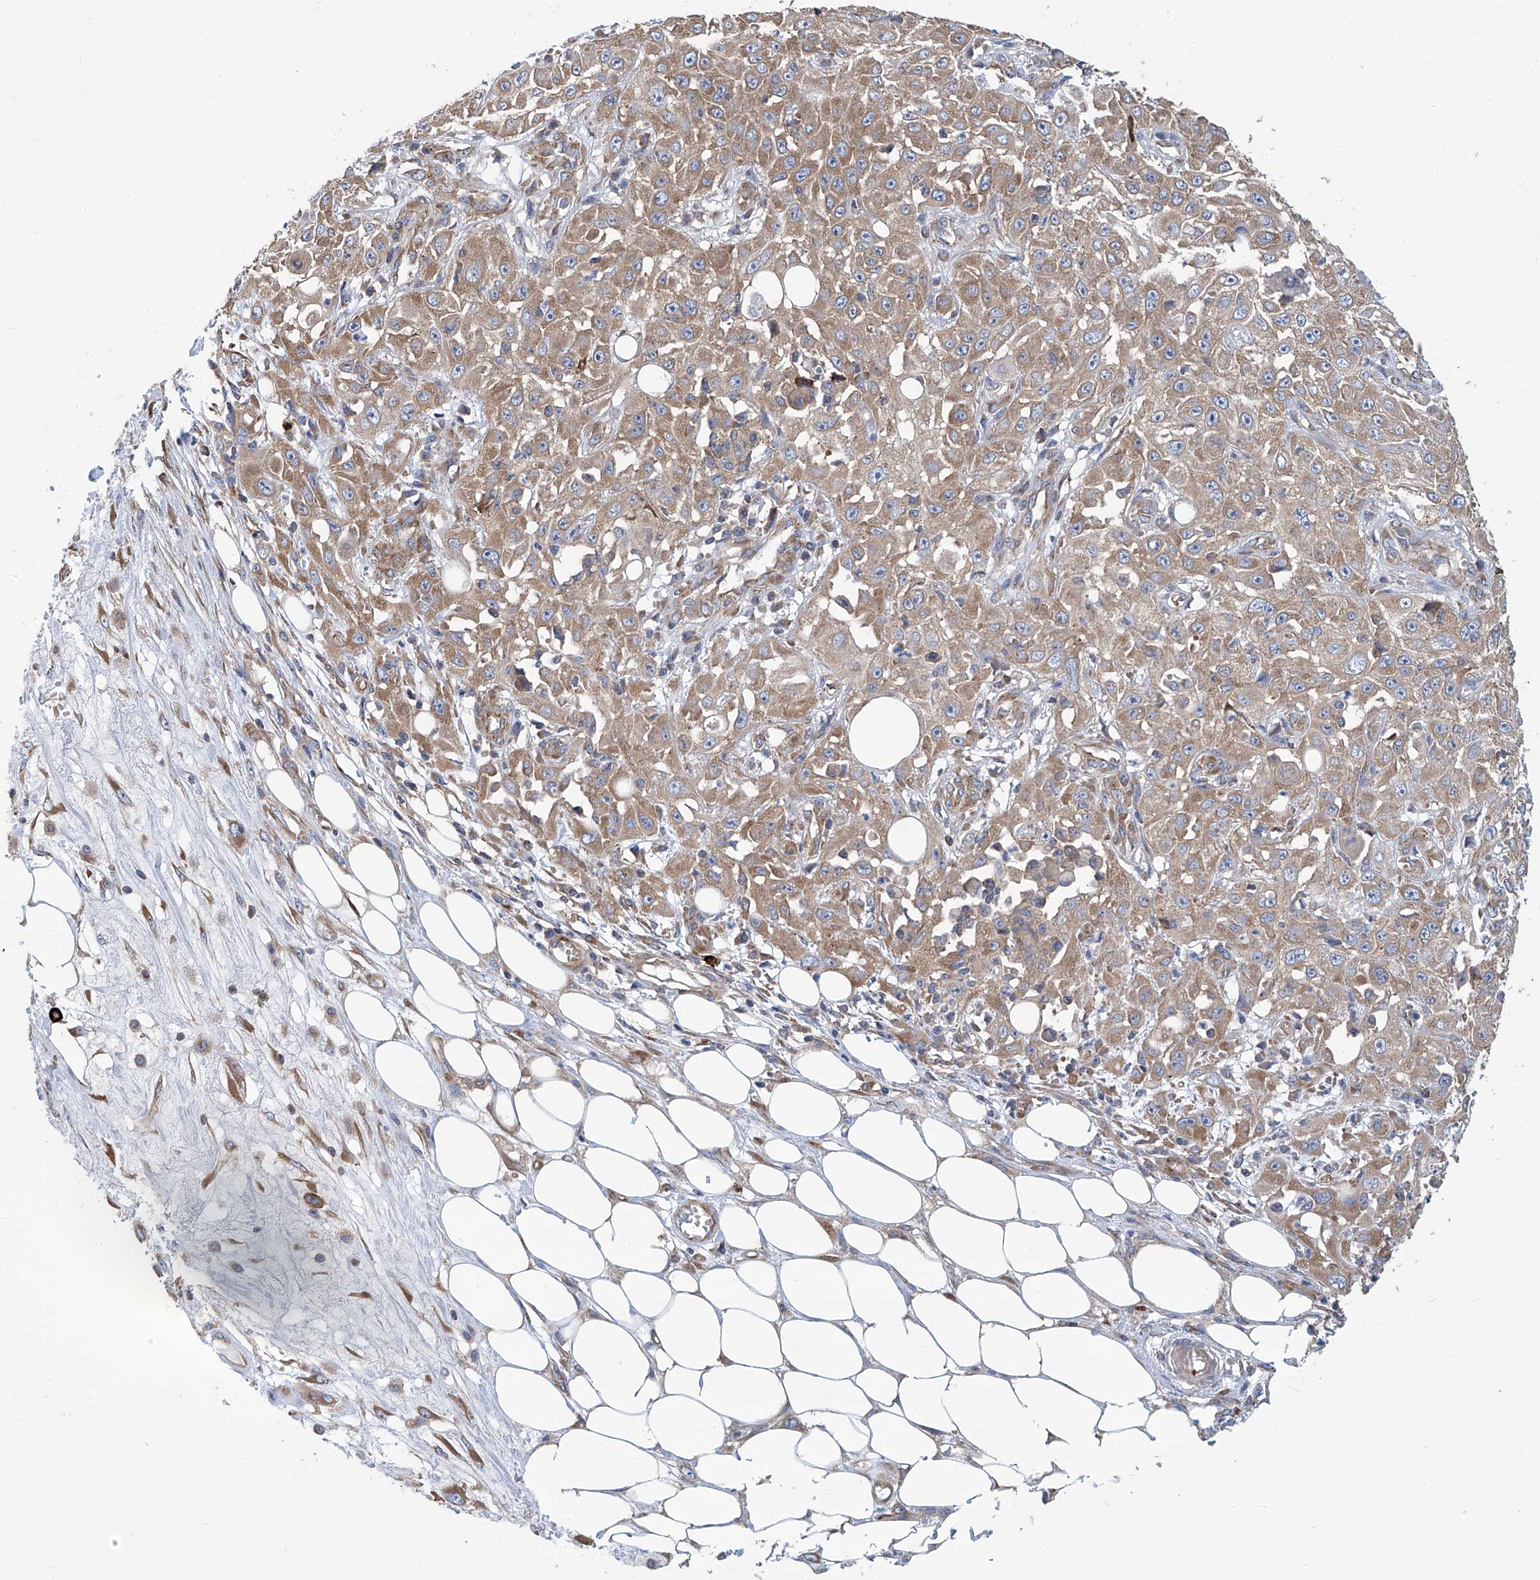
{"staining": {"intensity": "moderate", "quantity": ">75%", "location": "cytoplasmic/membranous"}, "tissue": "skin cancer", "cell_type": "Tumor cells", "image_type": "cancer", "snomed": [{"axis": "morphology", "description": "Squamous cell carcinoma, NOS"}, {"axis": "morphology", "description": "Squamous cell carcinoma, metastatic, NOS"}, {"axis": "topography", "description": "Skin"}, {"axis": "topography", "description": "Lymph node"}], "caption": "Tumor cells show medium levels of moderate cytoplasmic/membranous positivity in approximately >75% of cells in skin cancer (squamous cell carcinoma).", "gene": "SENP2", "patient": {"sex": "male", "age": 75}}